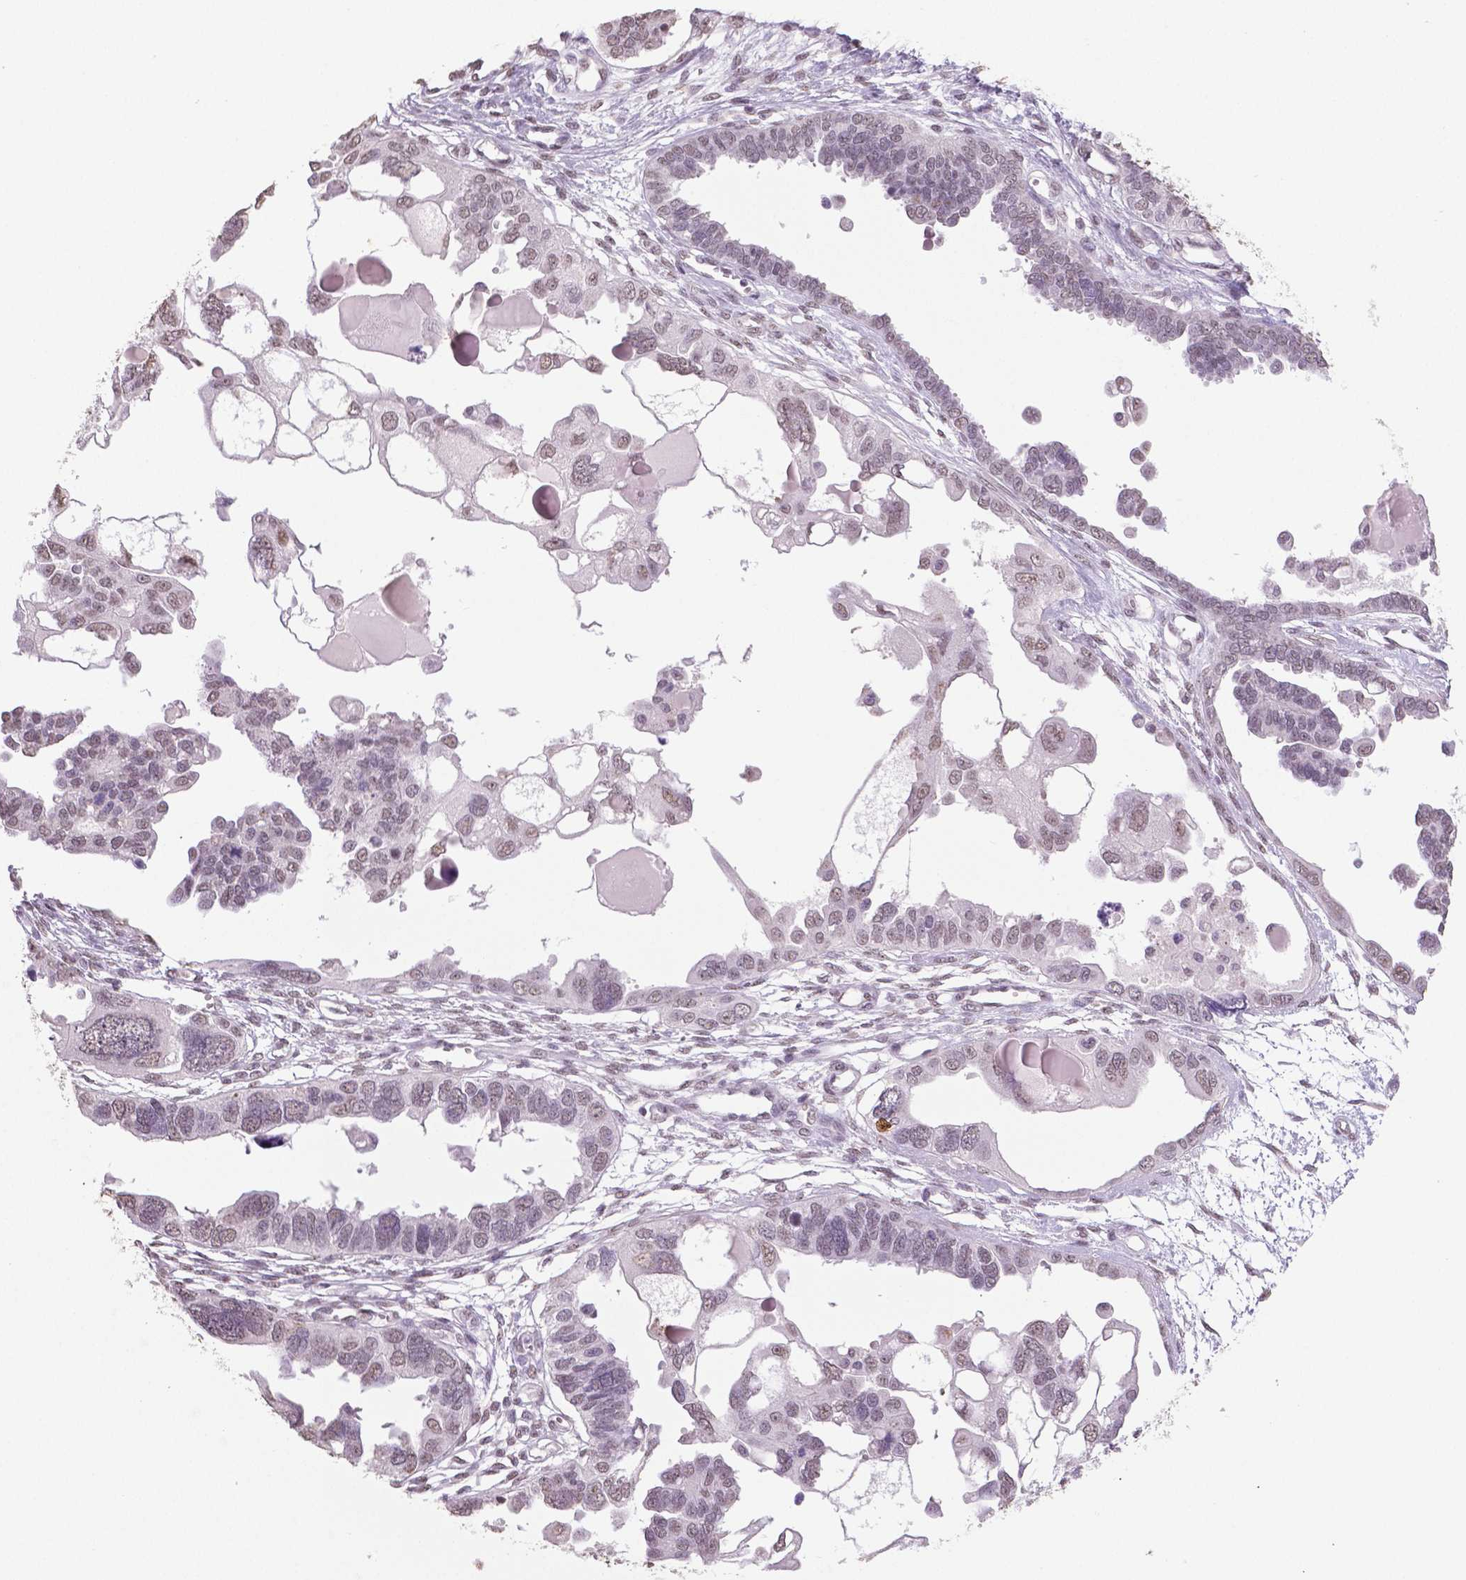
{"staining": {"intensity": "weak", "quantity": "25%-75%", "location": "nuclear"}, "tissue": "ovarian cancer", "cell_type": "Tumor cells", "image_type": "cancer", "snomed": [{"axis": "morphology", "description": "Cystadenocarcinoma, serous, NOS"}, {"axis": "topography", "description": "Ovary"}], "caption": "Tumor cells display weak nuclear positivity in about 25%-75% of cells in ovarian serous cystadenocarcinoma.", "gene": "IGF2BP1", "patient": {"sex": "female", "age": 51}}